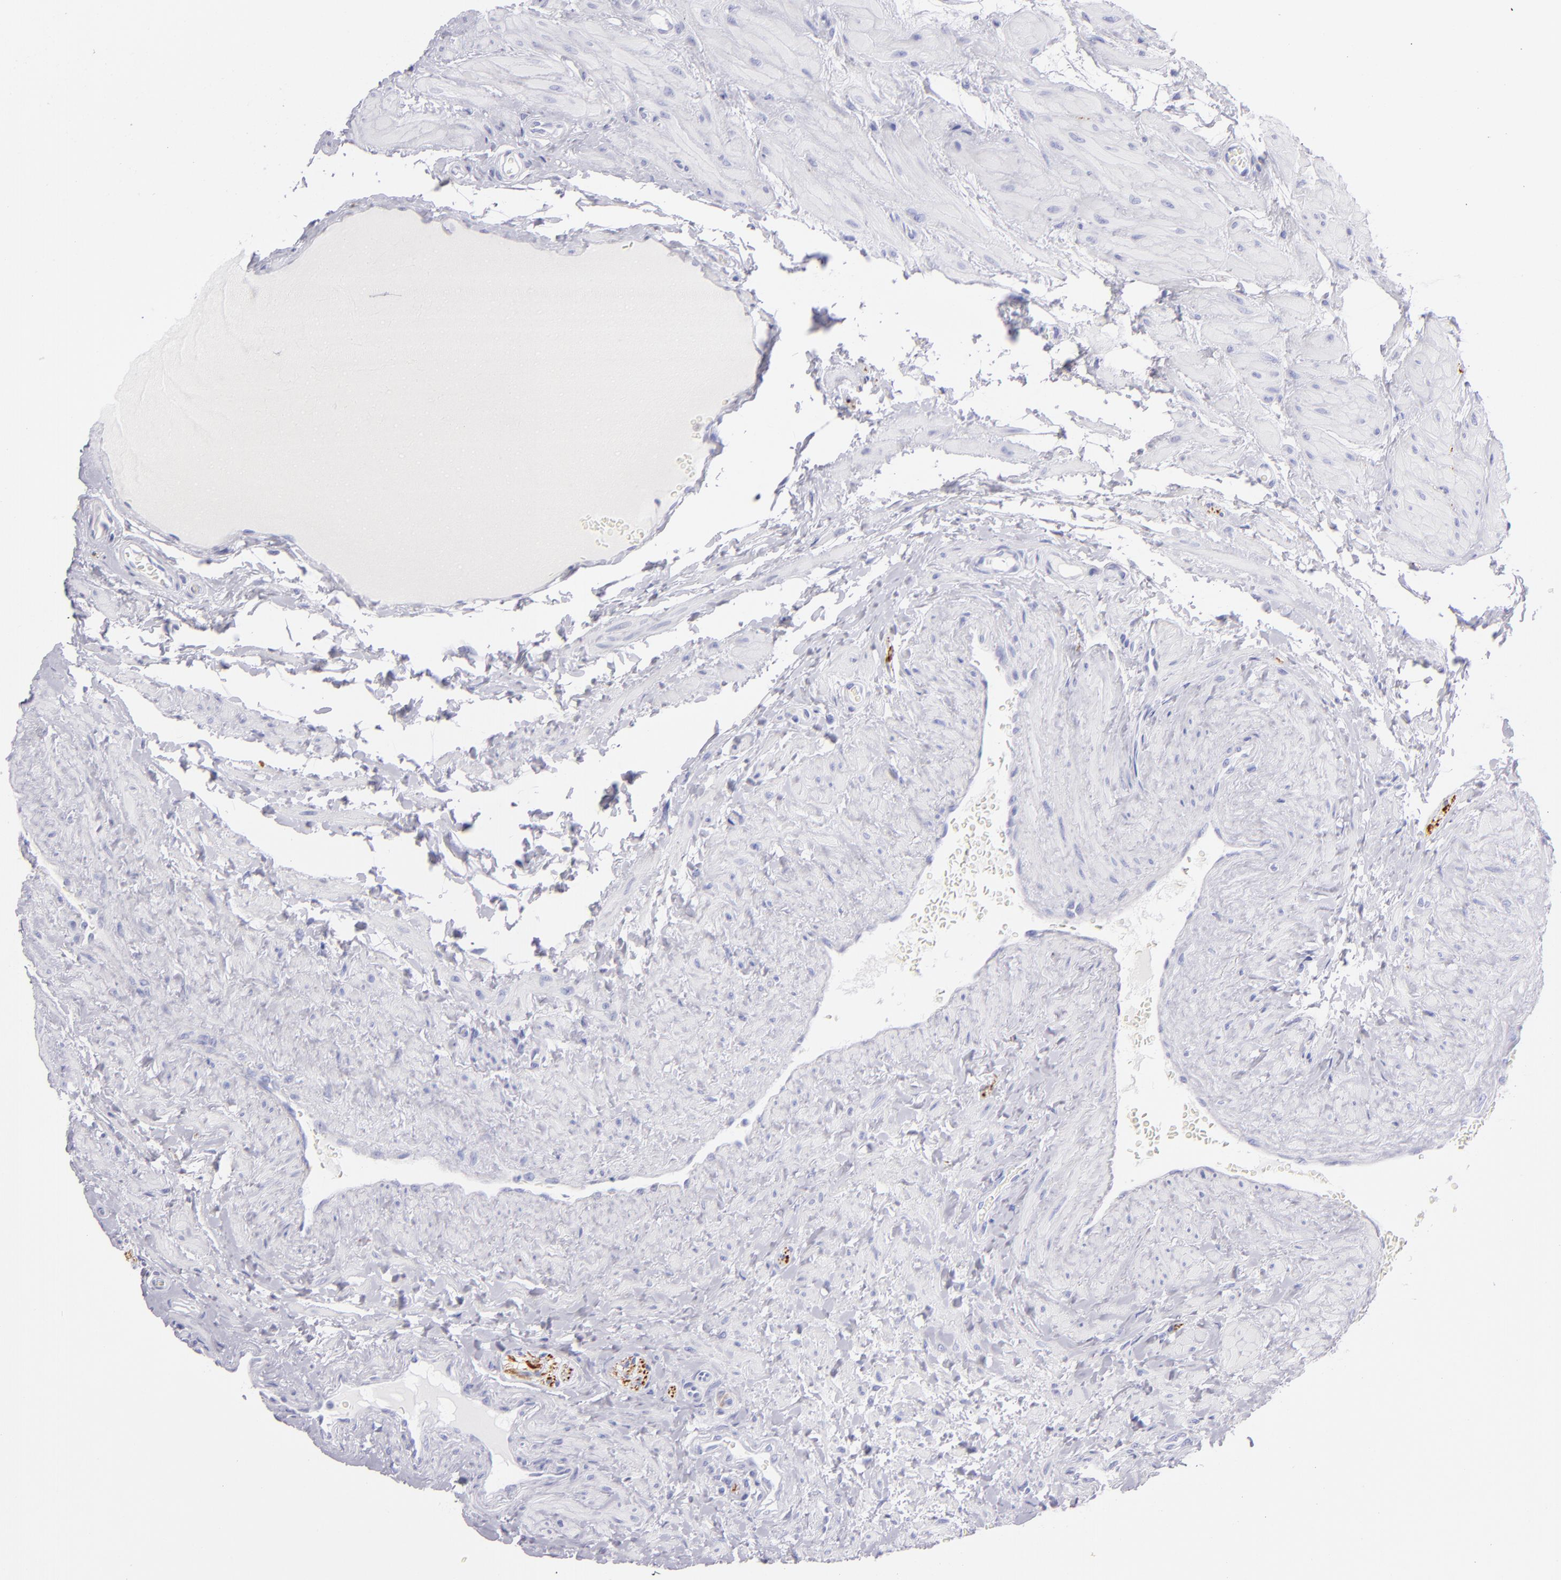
{"staining": {"intensity": "negative", "quantity": "none", "location": "none"}, "tissue": "epididymis", "cell_type": "Glandular cells", "image_type": "normal", "snomed": [{"axis": "morphology", "description": "Normal tissue, NOS"}, {"axis": "topography", "description": "Testis"}, {"axis": "topography", "description": "Epididymis"}], "caption": "Glandular cells are negative for brown protein staining in normal epididymis. (DAB (3,3'-diaminobenzidine) IHC visualized using brightfield microscopy, high magnification).", "gene": "PRPH", "patient": {"sex": "male", "age": 36}}